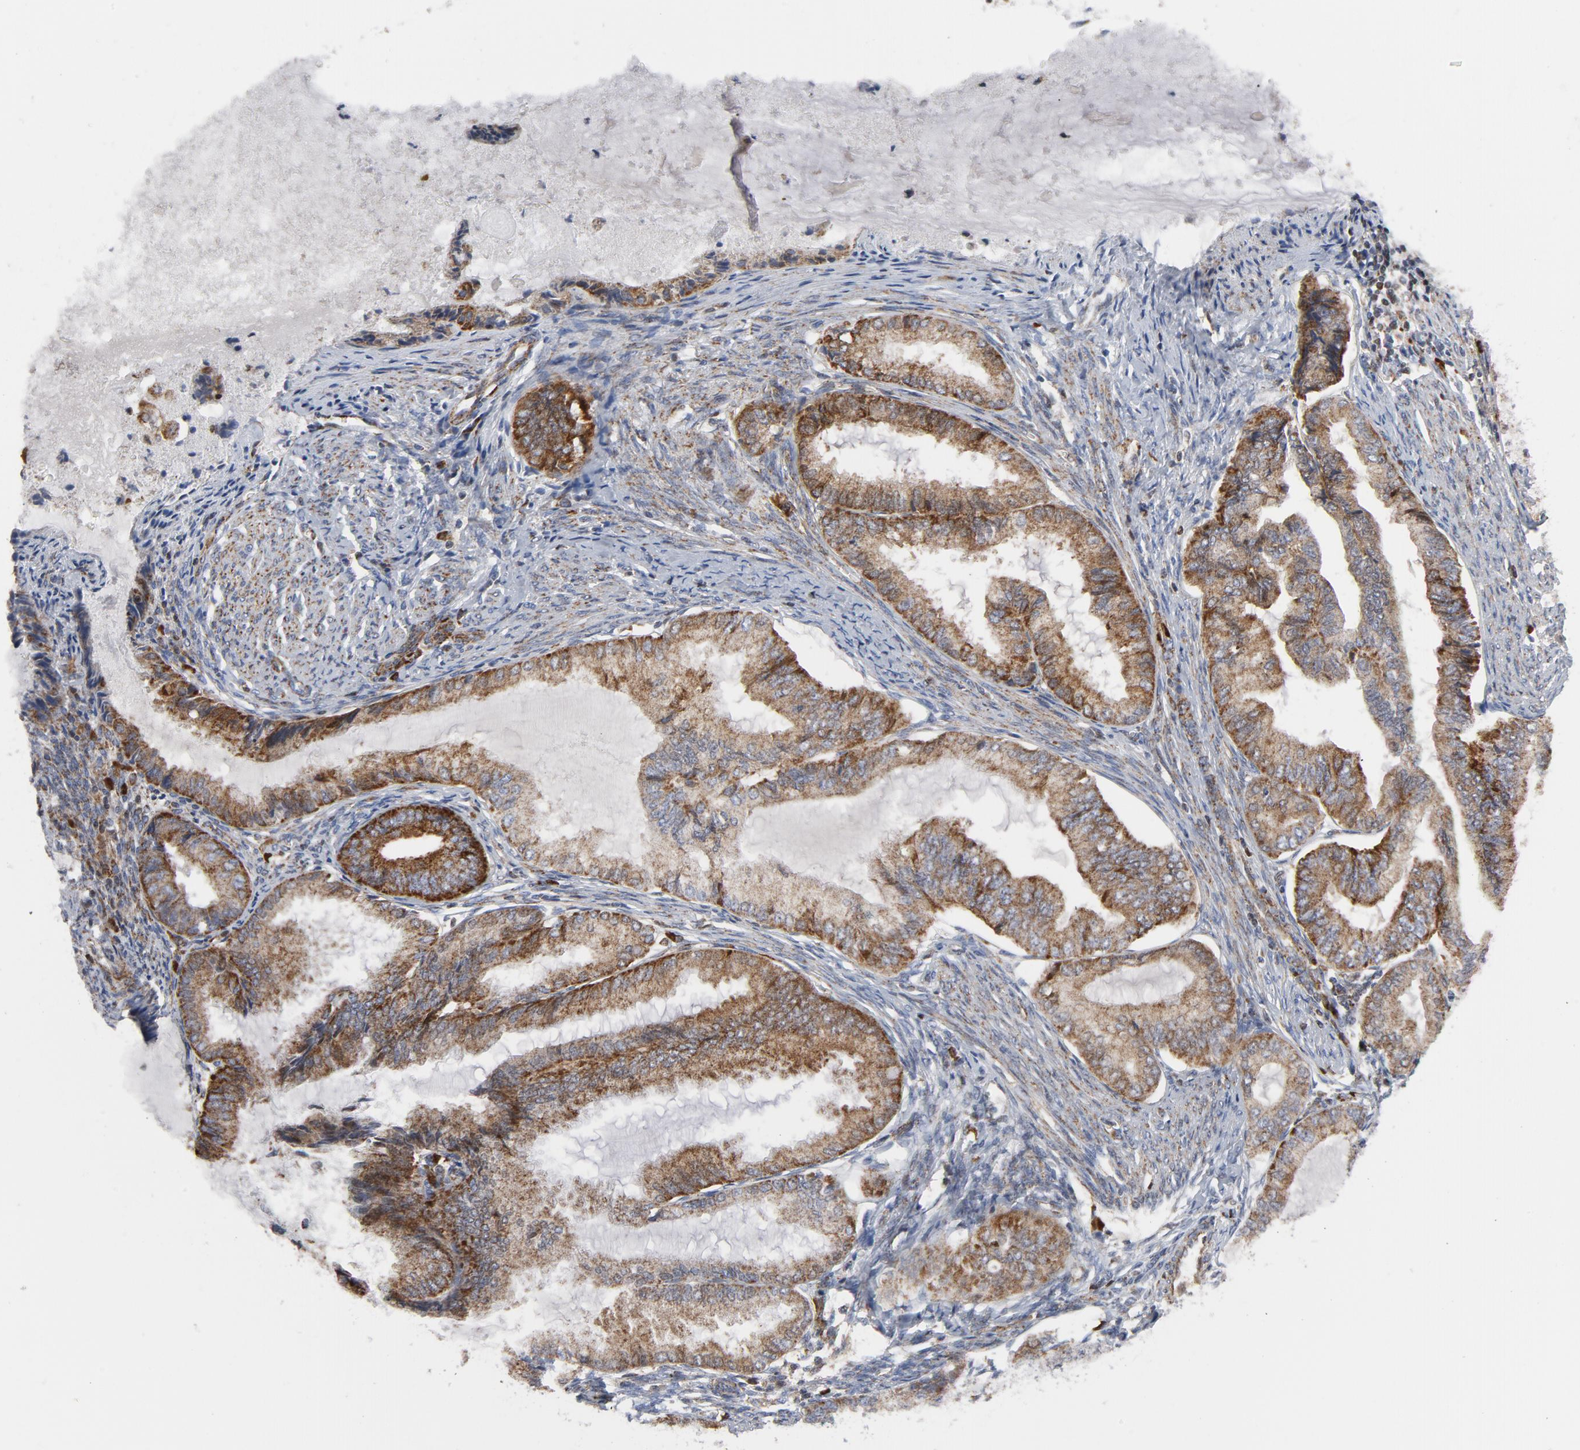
{"staining": {"intensity": "moderate", "quantity": ">75%", "location": "cytoplasmic/membranous"}, "tissue": "endometrial cancer", "cell_type": "Tumor cells", "image_type": "cancer", "snomed": [{"axis": "morphology", "description": "Adenocarcinoma, NOS"}, {"axis": "topography", "description": "Endometrium"}], "caption": "Immunohistochemical staining of human endometrial adenocarcinoma displays moderate cytoplasmic/membranous protein expression in about >75% of tumor cells.", "gene": "CYCS", "patient": {"sex": "female", "age": 86}}